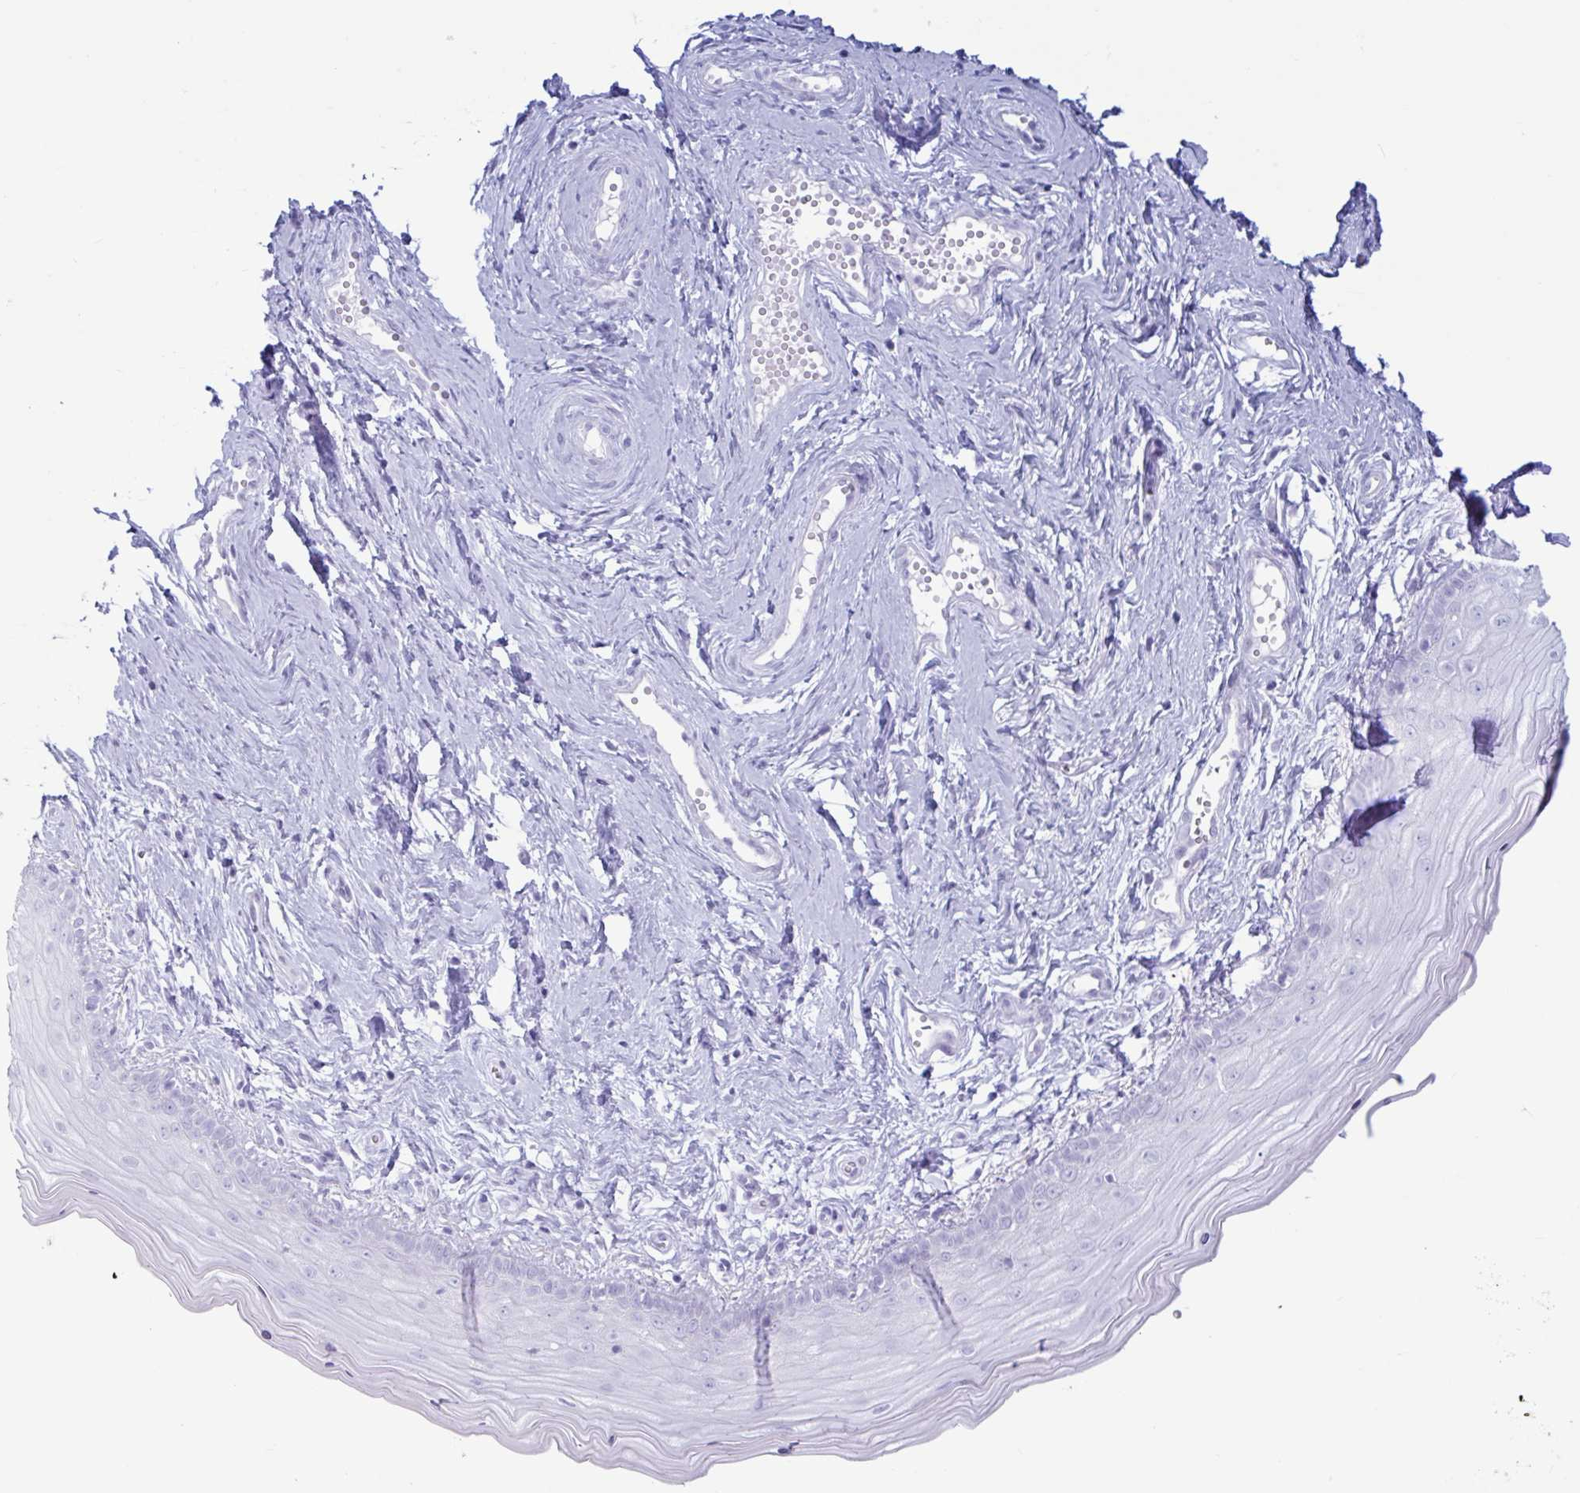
{"staining": {"intensity": "negative", "quantity": "none", "location": "none"}, "tissue": "vagina", "cell_type": "Squamous epithelial cells", "image_type": "normal", "snomed": [{"axis": "morphology", "description": "Normal tissue, NOS"}, {"axis": "topography", "description": "Vagina"}], "caption": "Protein analysis of normal vagina exhibits no significant positivity in squamous epithelial cells.", "gene": "CTSE", "patient": {"sex": "female", "age": 38}}